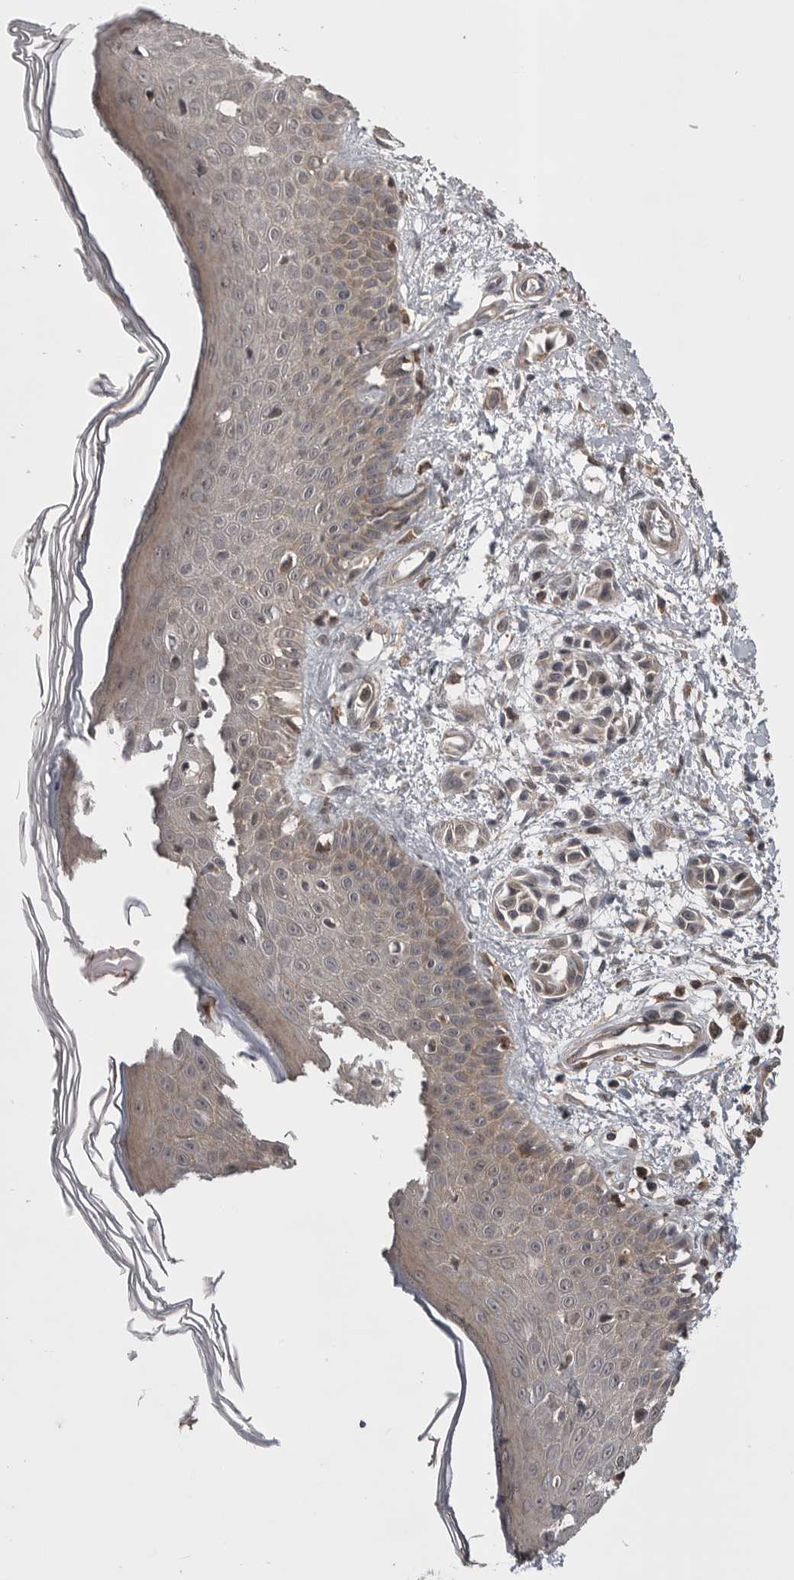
{"staining": {"intensity": "negative", "quantity": "none", "location": "none"}, "tissue": "skin", "cell_type": "Fibroblasts", "image_type": "normal", "snomed": [{"axis": "morphology", "description": "Normal tissue, NOS"}, {"axis": "morphology", "description": "Inflammation, NOS"}, {"axis": "topography", "description": "Skin"}], "caption": "A histopathology image of skin stained for a protein displays no brown staining in fibroblasts. The staining is performed using DAB (3,3'-diaminobenzidine) brown chromogen with nuclei counter-stained in using hematoxylin.", "gene": "AOAH", "patient": {"sex": "female", "age": 44}}